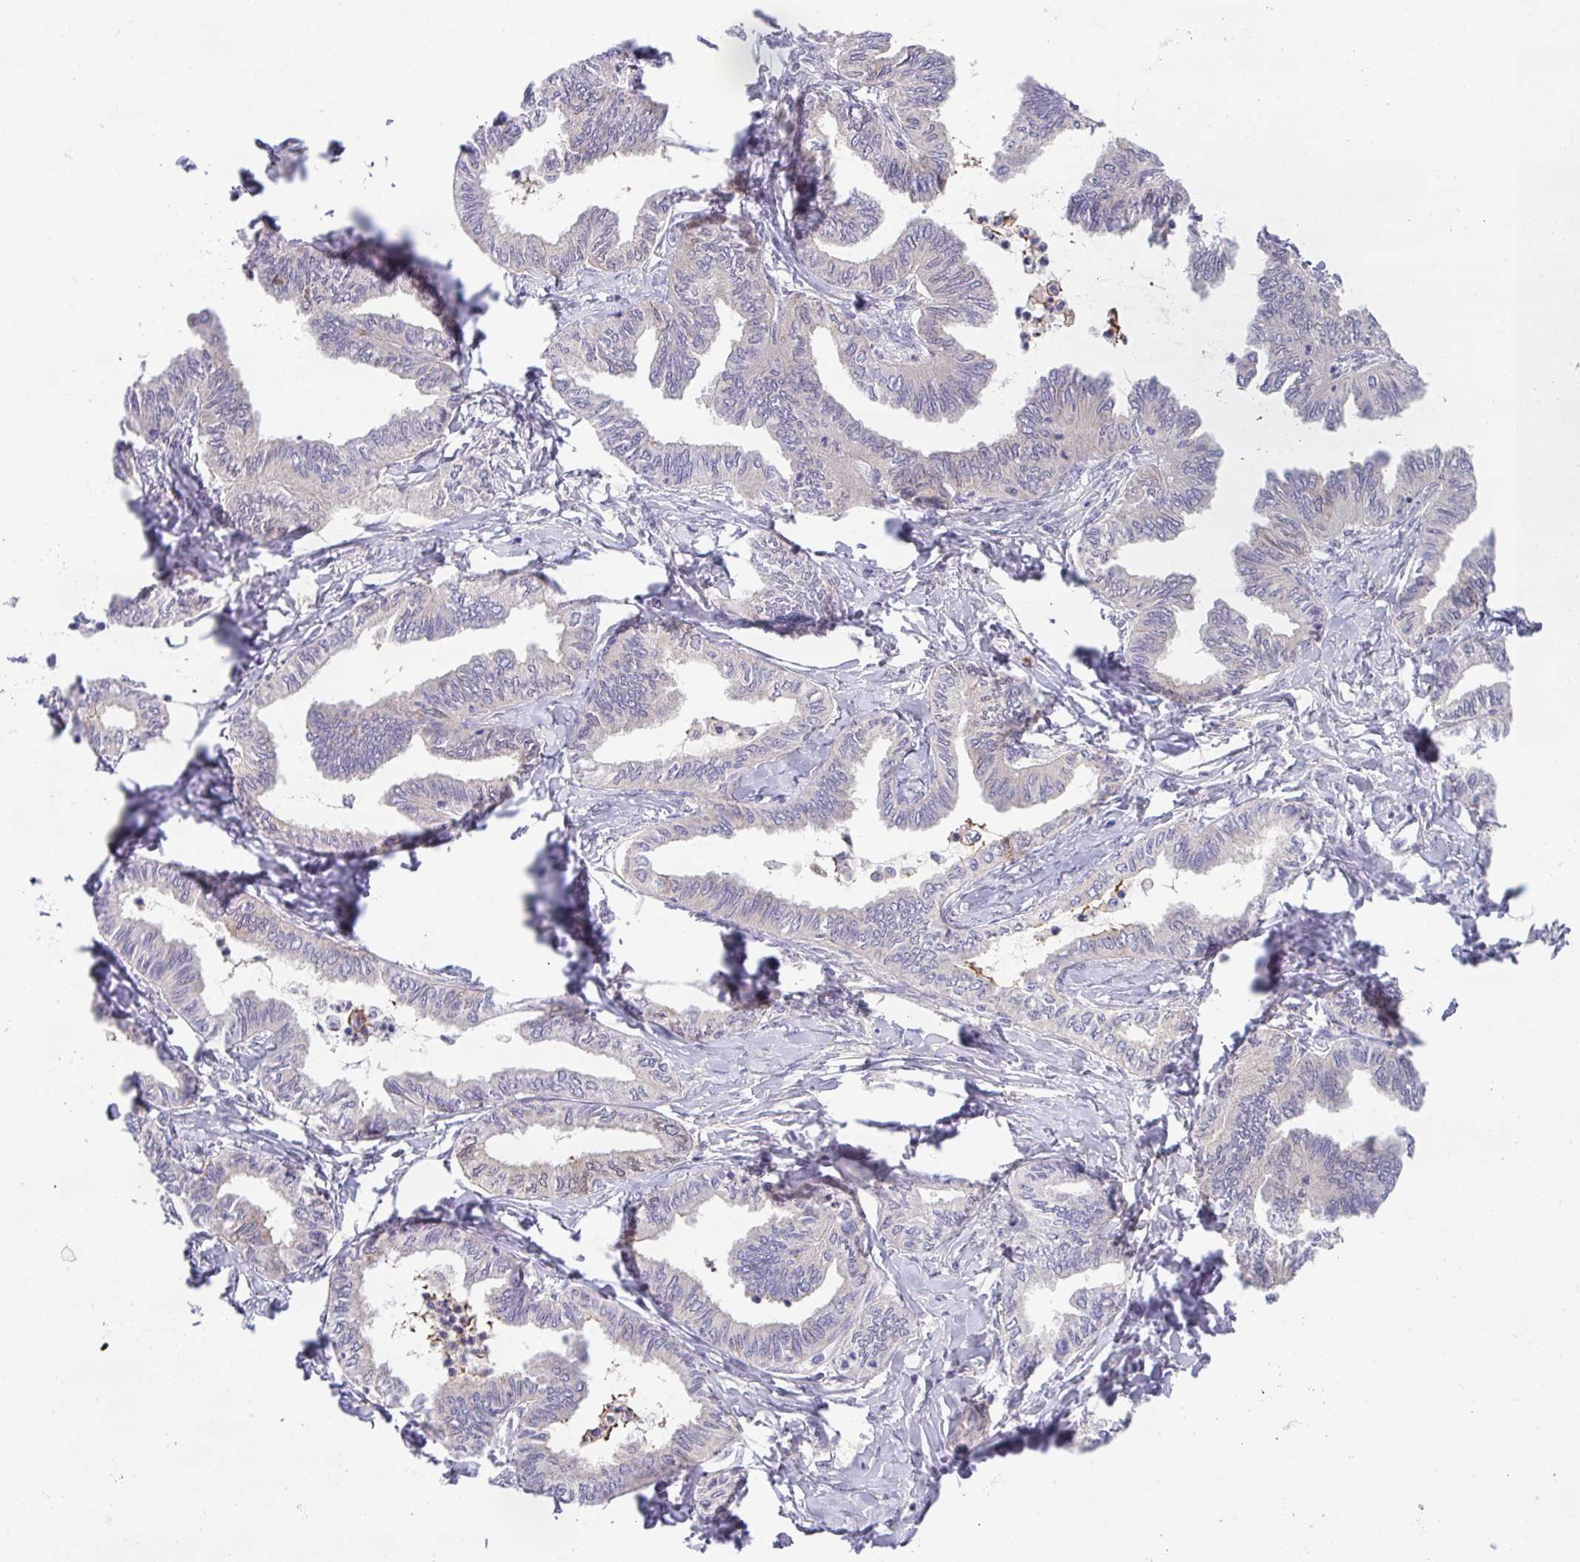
{"staining": {"intensity": "negative", "quantity": "none", "location": "none"}, "tissue": "ovarian cancer", "cell_type": "Tumor cells", "image_type": "cancer", "snomed": [{"axis": "morphology", "description": "Carcinoma, endometroid"}, {"axis": "topography", "description": "Ovary"}], "caption": "Tumor cells show no significant staining in endometroid carcinoma (ovarian).", "gene": "DNAL1", "patient": {"sex": "female", "age": 70}}